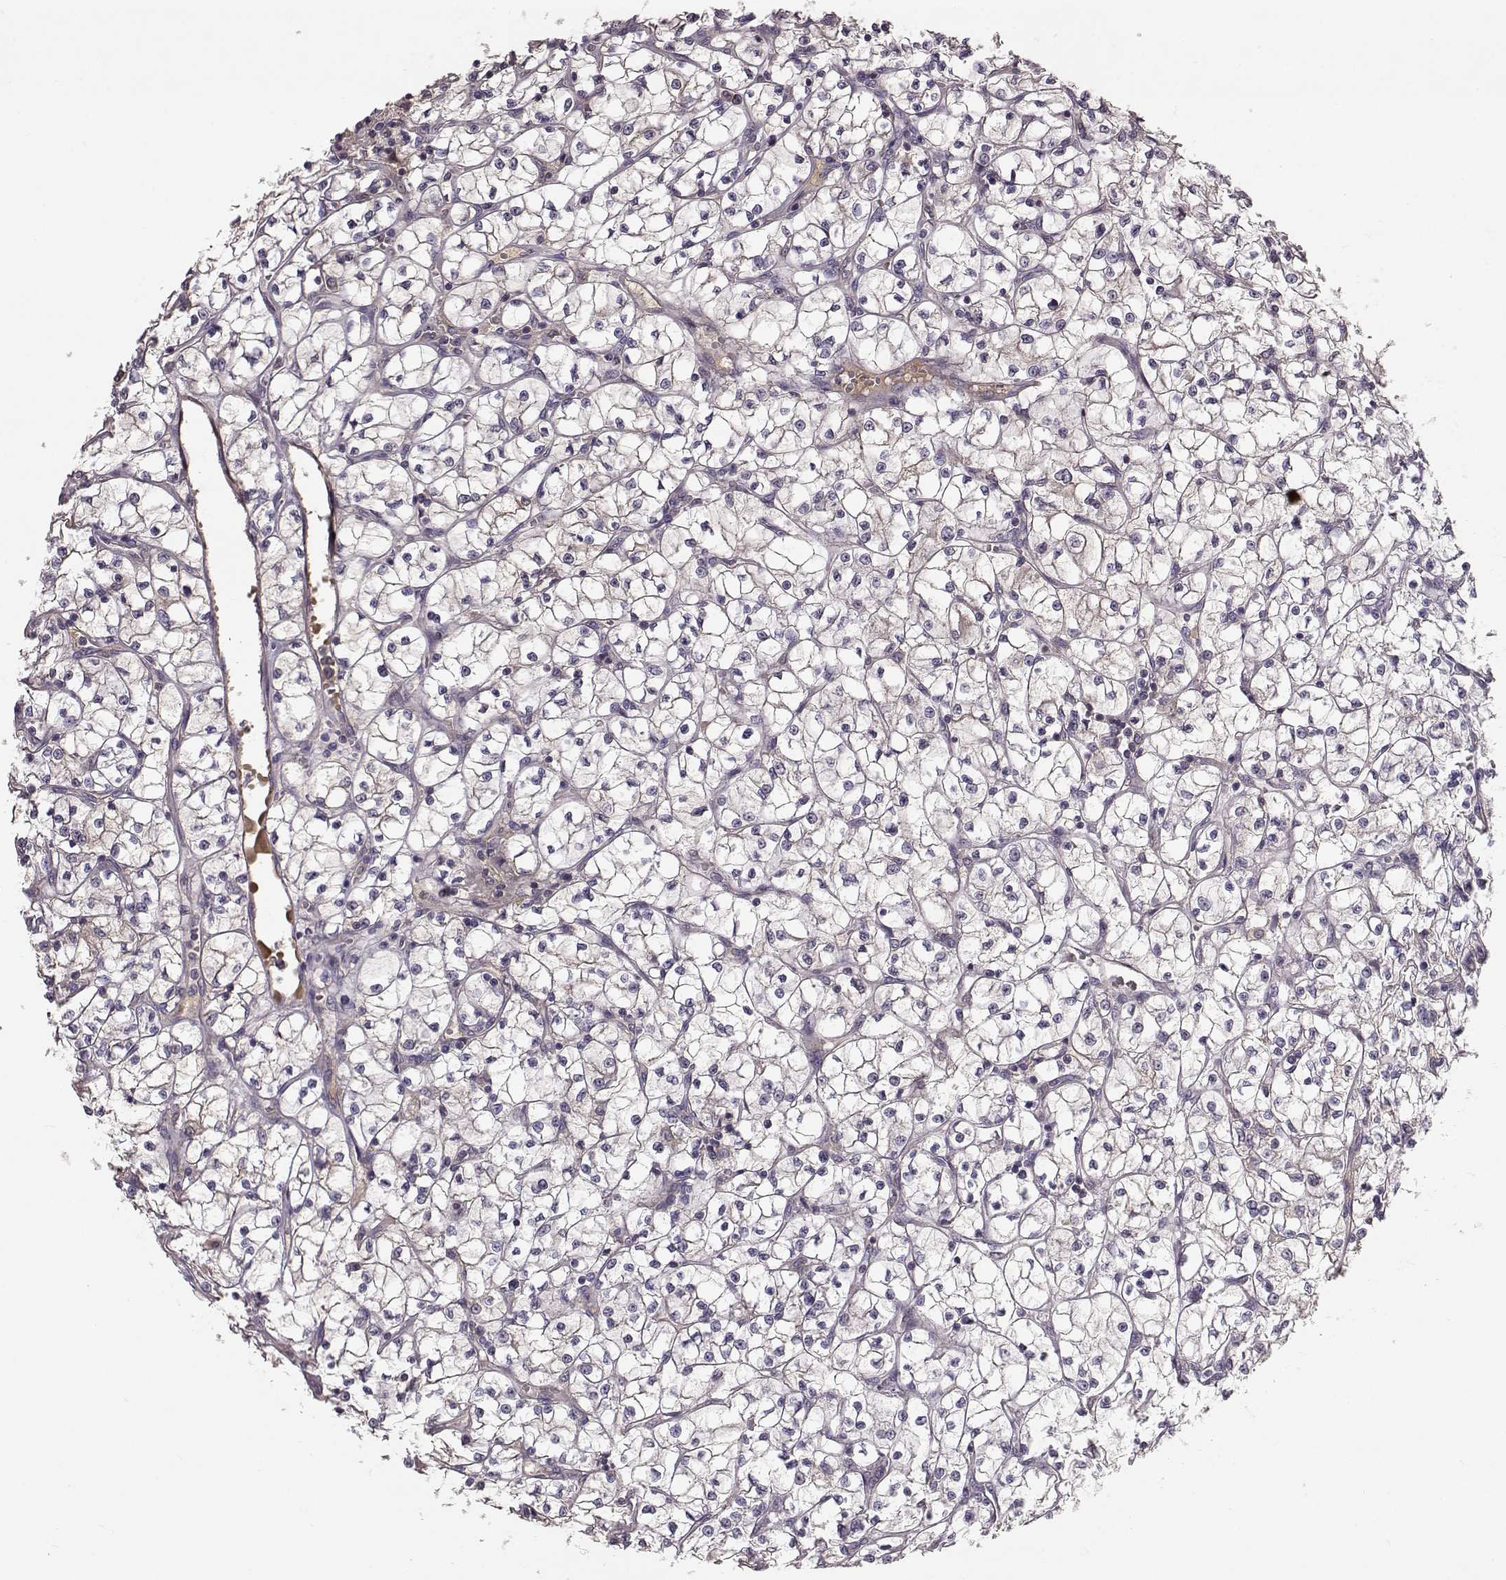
{"staining": {"intensity": "negative", "quantity": "none", "location": "none"}, "tissue": "renal cancer", "cell_type": "Tumor cells", "image_type": "cancer", "snomed": [{"axis": "morphology", "description": "Adenocarcinoma, NOS"}, {"axis": "topography", "description": "Kidney"}], "caption": "Photomicrograph shows no significant protein staining in tumor cells of adenocarcinoma (renal).", "gene": "YJEFN3", "patient": {"sex": "female", "age": 64}}